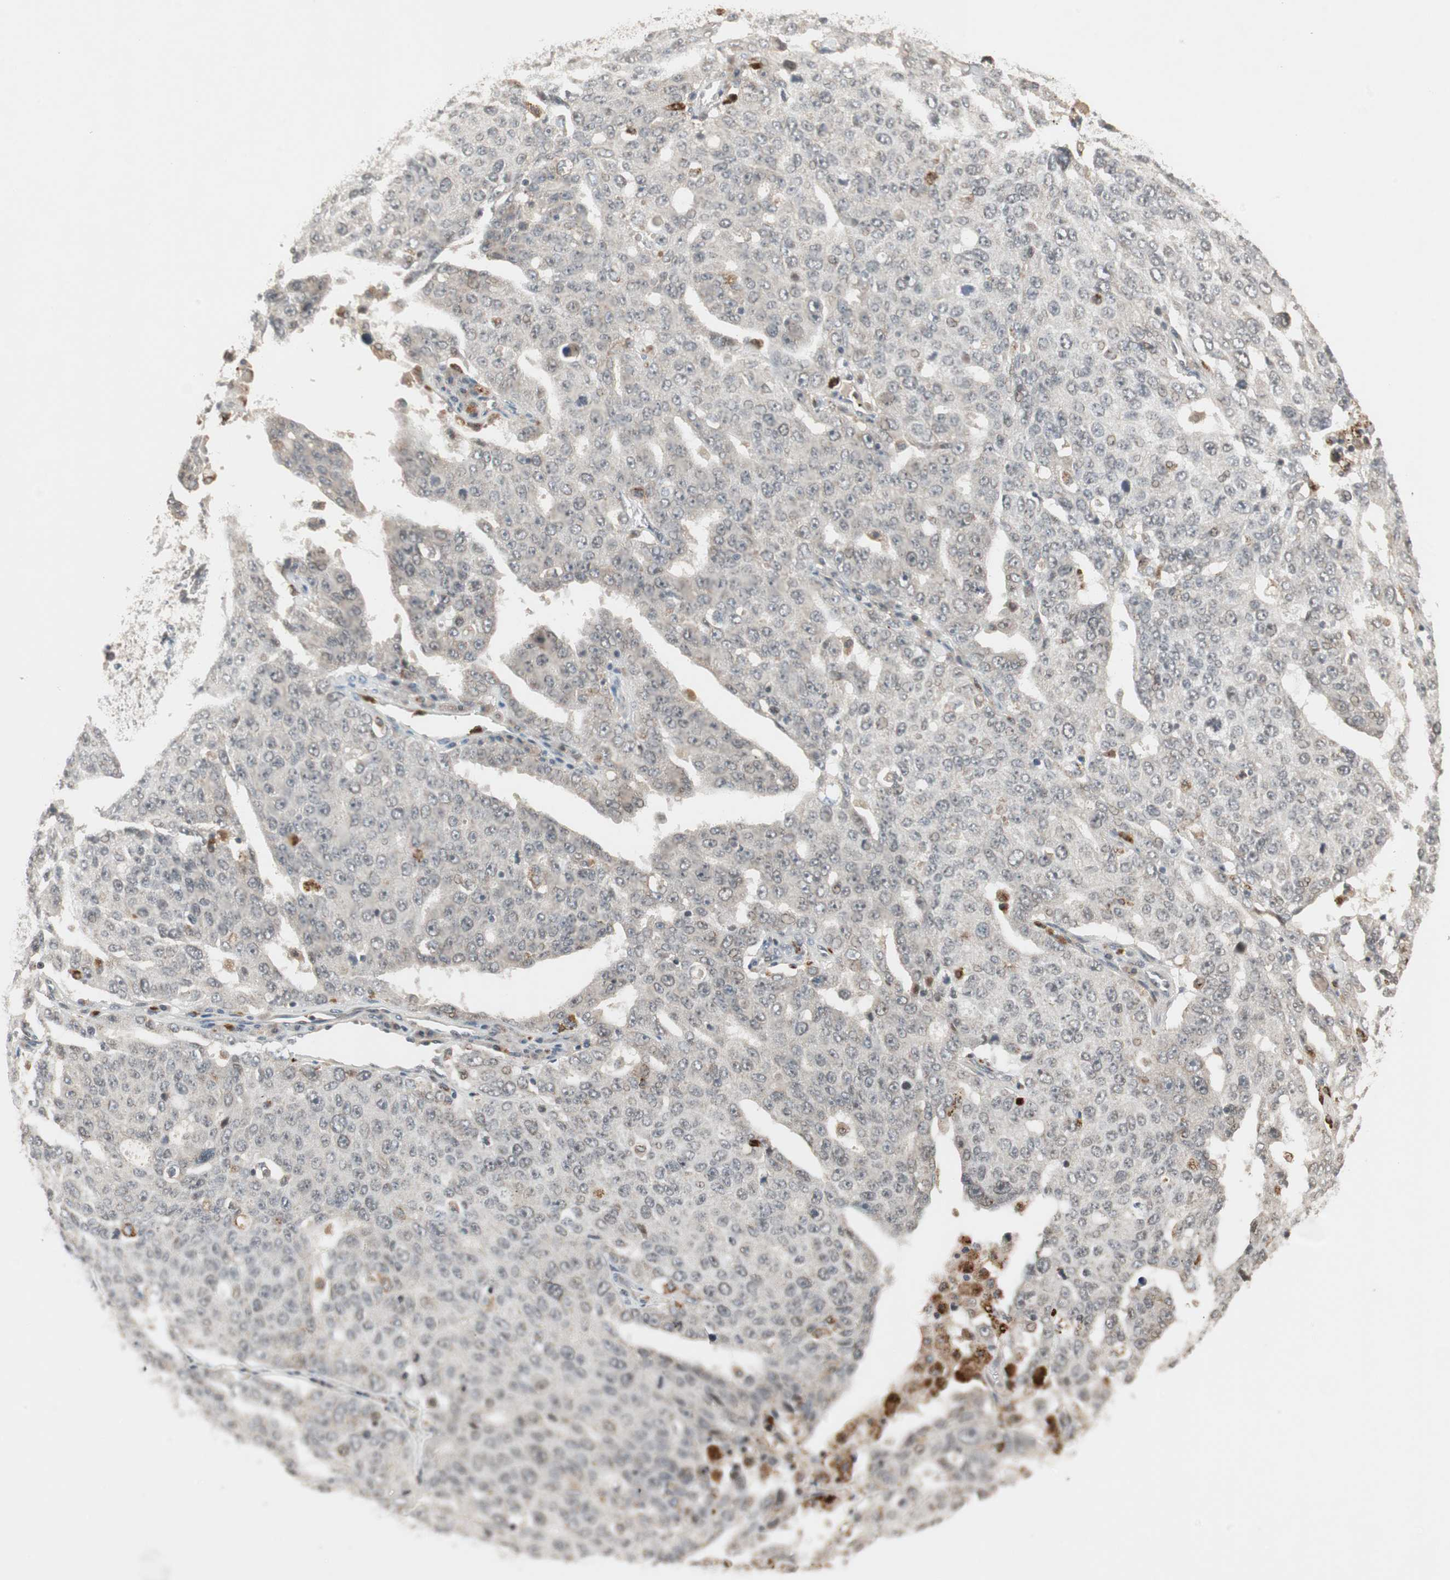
{"staining": {"intensity": "weak", "quantity": "<25%", "location": "nuclear"}, "tissue": "ovarian cancer", "cell_type": "Tumor cells", "image_type": "cancer", "snomed": [{"axis": "morphology", "description": "Carcinoma, endometroid"}, {"axis": "topography", "description": "Ovary"}], "caption": "IHC photomicrograph of neoplastic tissue: ovarian cancer (endometroid carcinoma) stained with DAB (3,3'-diaminobenzidine) shows no significant protein expression in tumor cells.", "gene": "SNX4", "patient": {"sex": "female", "age": 62}}